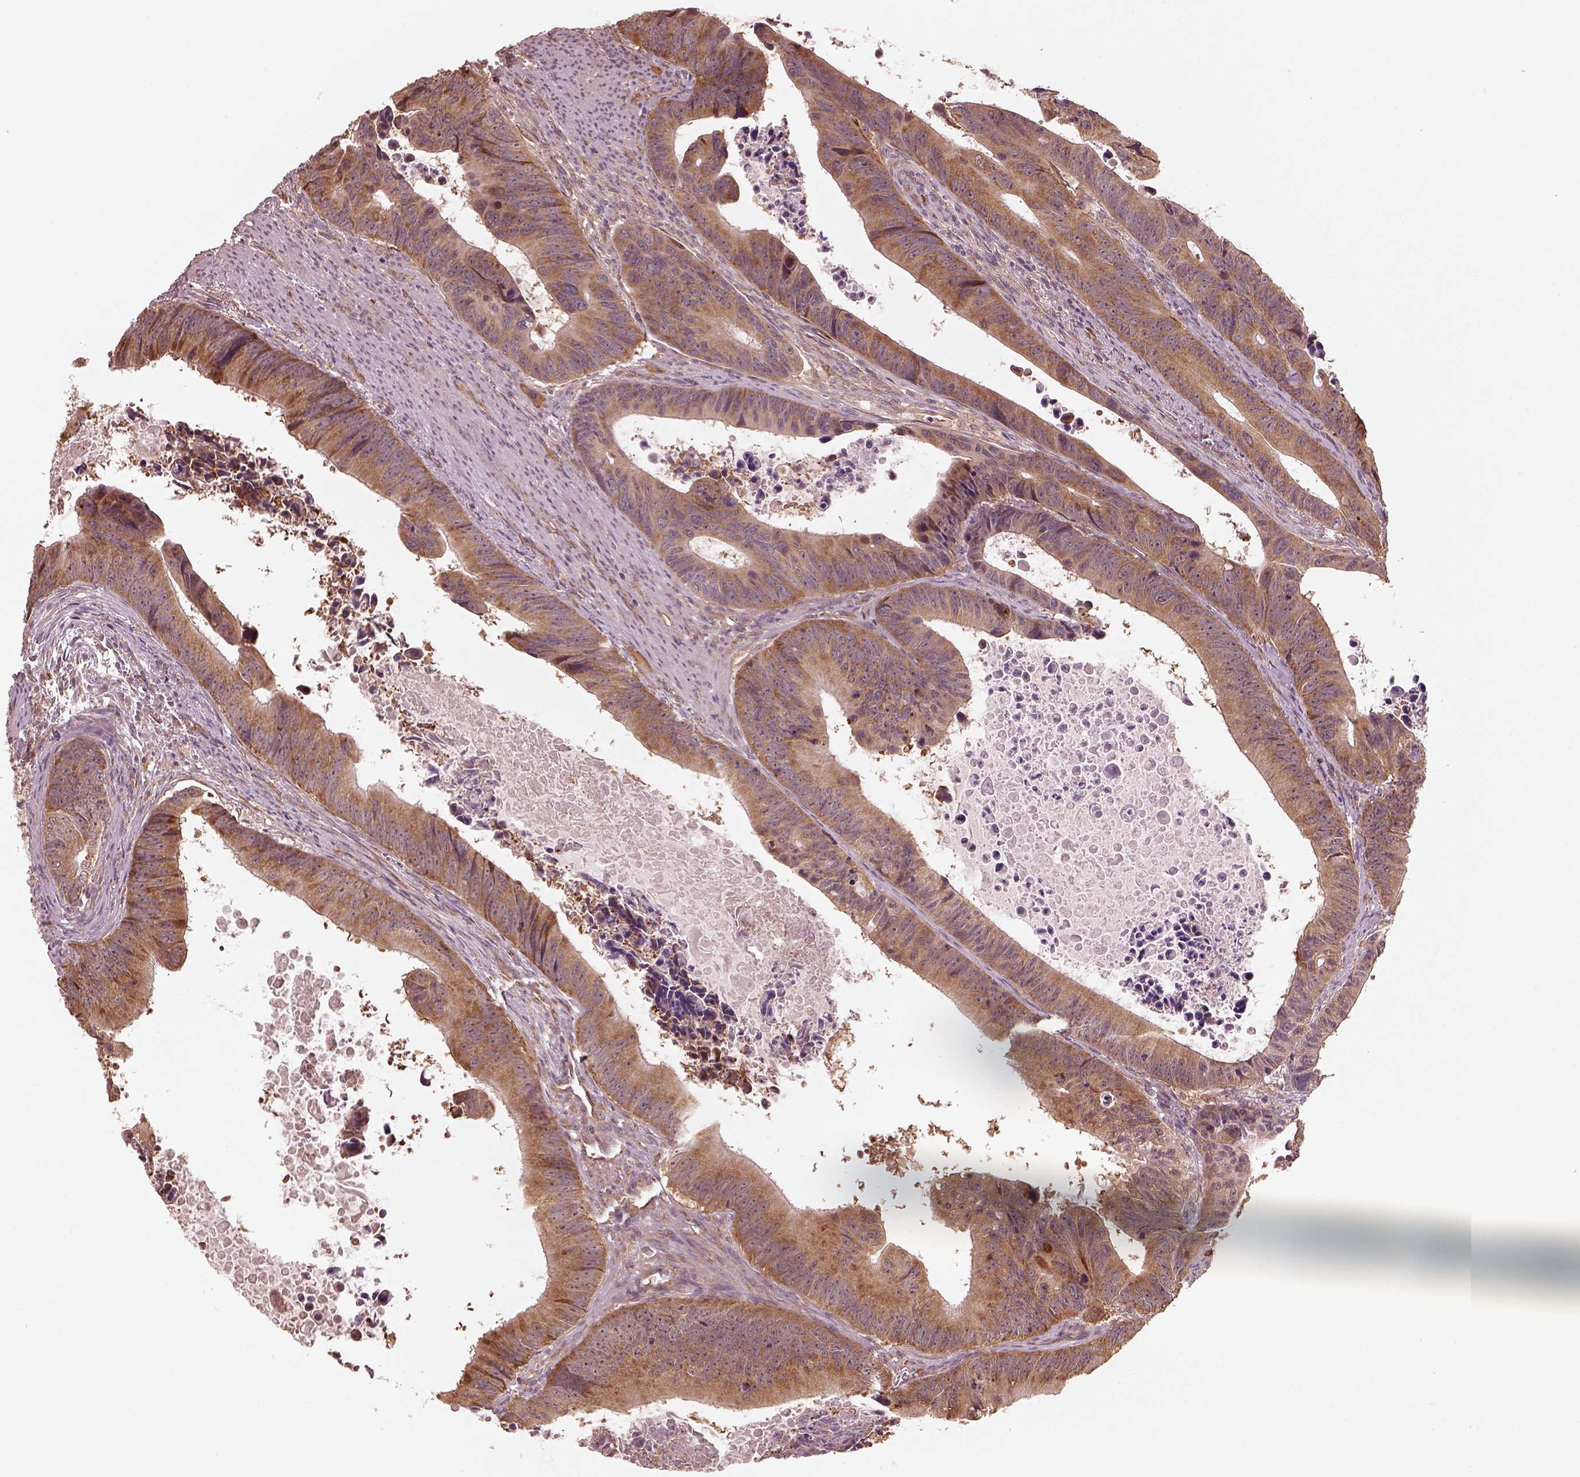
{"staining": {"intensity": "moderate", "quantity": ">75%", "location": "cytoplasmic/membranous"}, "tissue": "colorectal cancer", "cell_type": "Tumor cells", "image_type": "cancer", "snomed": [{"axis": "morphology", "description": "Adenocarcinoma, NOS"}, {"axis": "topography", "description": "Colon"}], "caption": "Brown immunohistochemical staining in colorectal cancer (adenocarcinoma) shows moderate cytoplasmic/membranous positivity in approximately >75% of tumor cells.", "gene": "RPS5", "patient": {"sex": "female", "age": 87}}